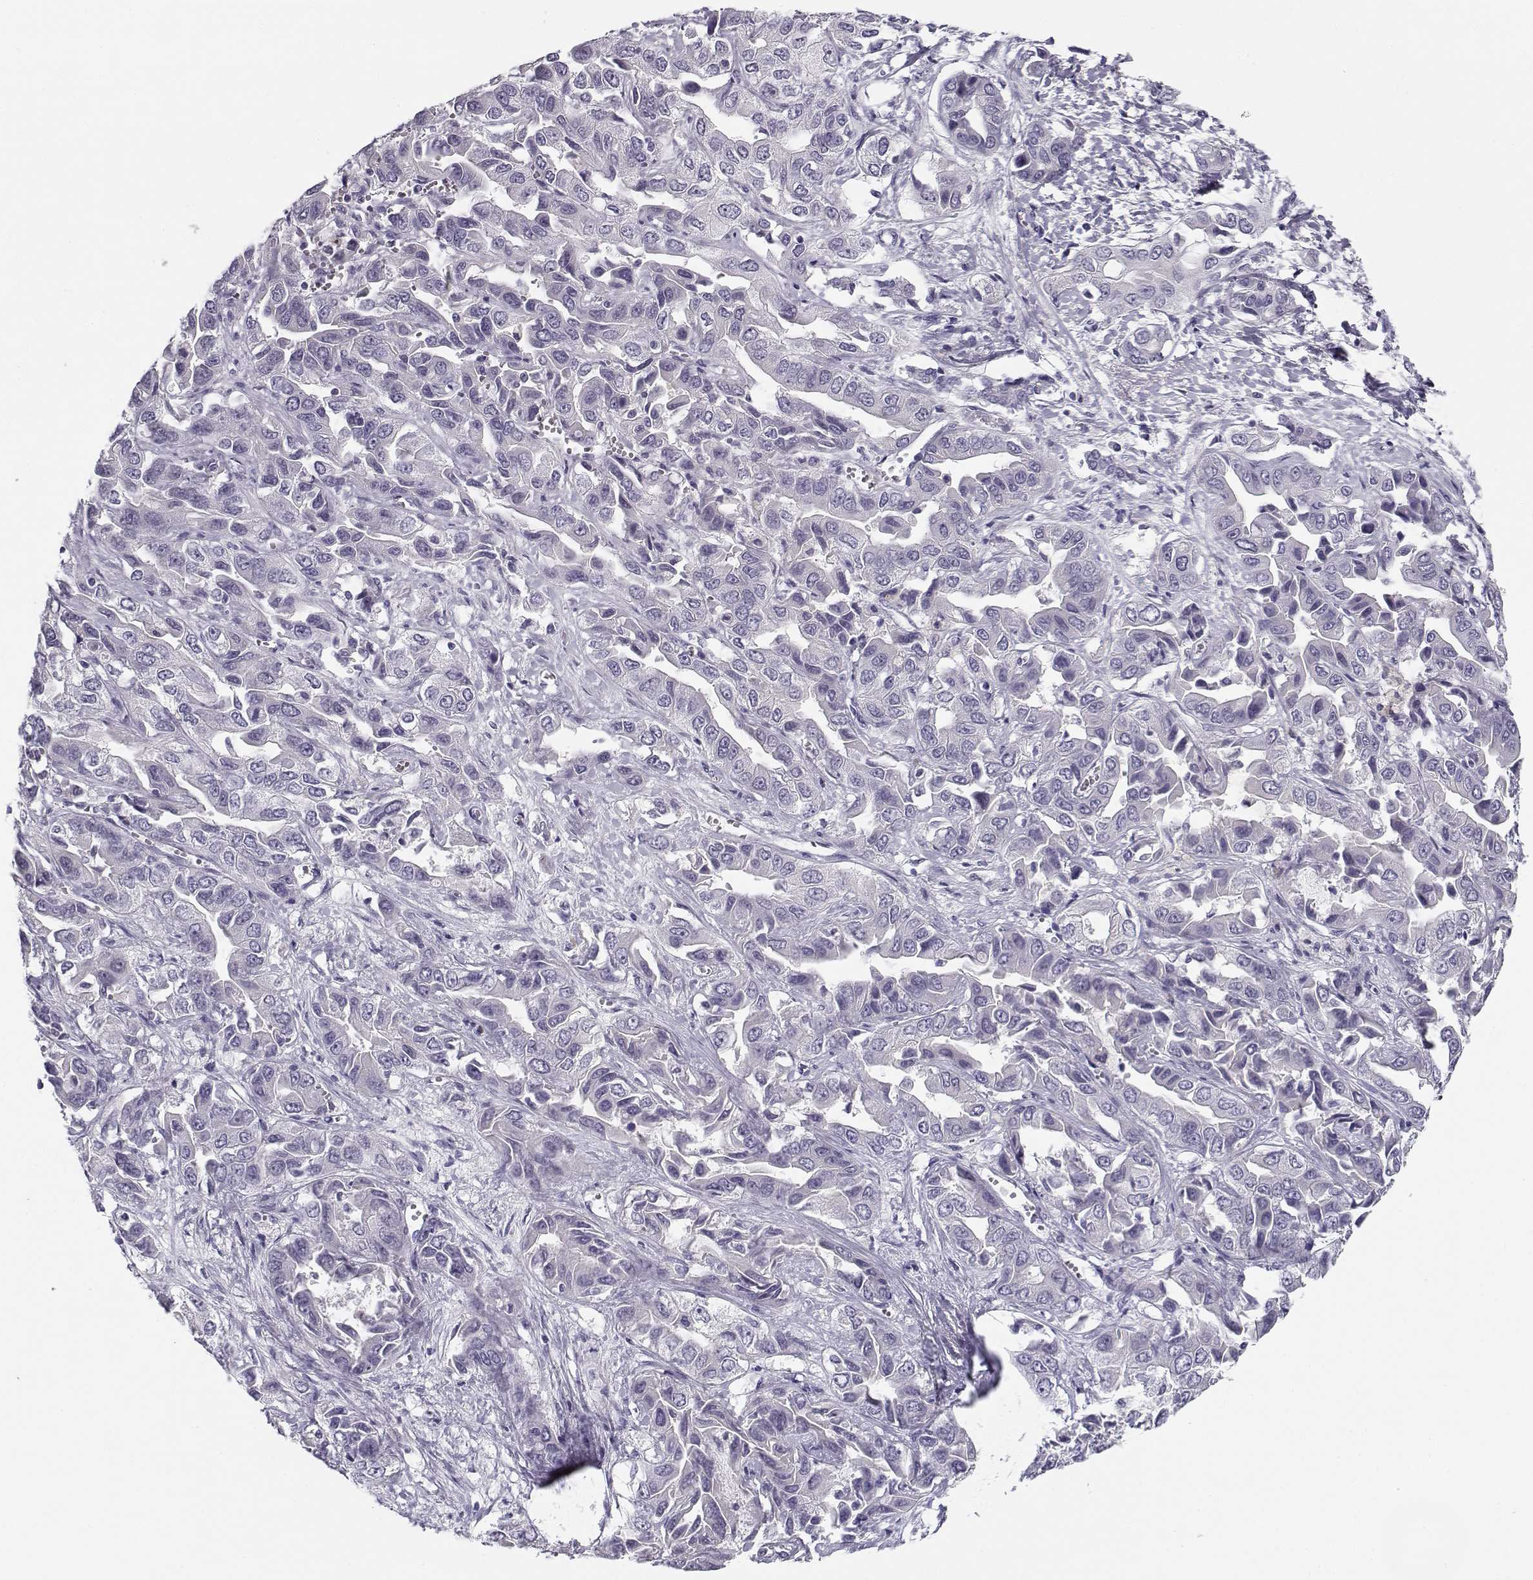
{"staining": {"intensity": "negative", "quantity": "none", "location": "none"}, "tissue": "liver cancer", "cell_type": "Tumor cells", "image_type": "cancer", "snomed": [{"axis": "morphology", "description": "Cholangiocarcinoma"}, {"axis": "topography", "description": "Liver"}], "caption": "Tumor cells are negative for protein expression in human liver cancer.", "gene": "CREB3L3", "patient": {"sex": "female", "age": 52}}